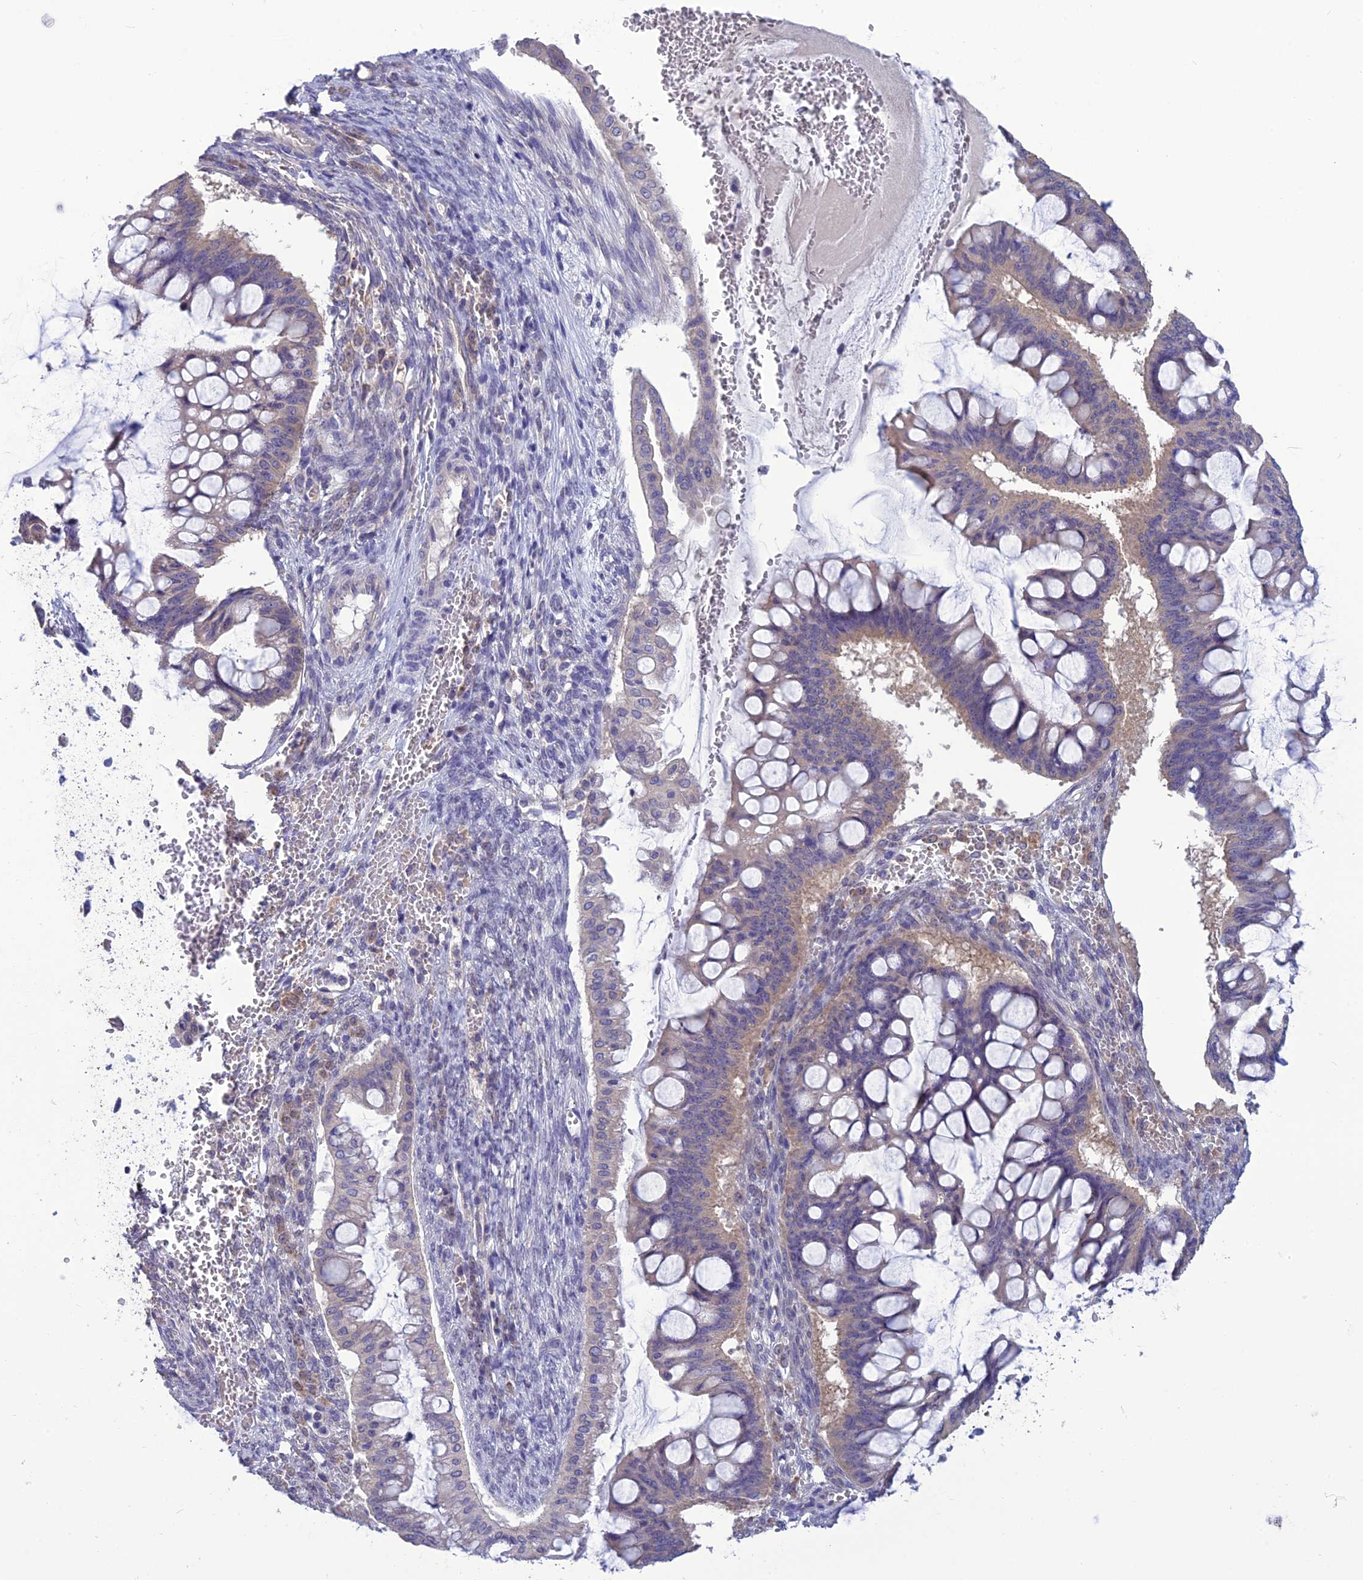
{"staining": {"intensity": "weak", "quantity": "<25%", "location": "cytoplasmic/membranous"}, "tissue": "ovarian cancer", "cell_type": "Tumor cells", "image_type": "cancer", "snomed": [{"axis": "morphology", "description": "Cystadenocarcinoma, mucinous, NOS"}, {"axis": "topography", "description": "Ovary"}], "caption": "This photomicrograph is of ovarian cancer (mucinous cystadenocarcinoma) stained with immunohistochemistry (IHC) to label a protein in brown with the nuclei are counter-stained blue. There is no positivity in tumor cells.", "gene": "PSMF1", "patient": {"sex": "female", "age": 73}}